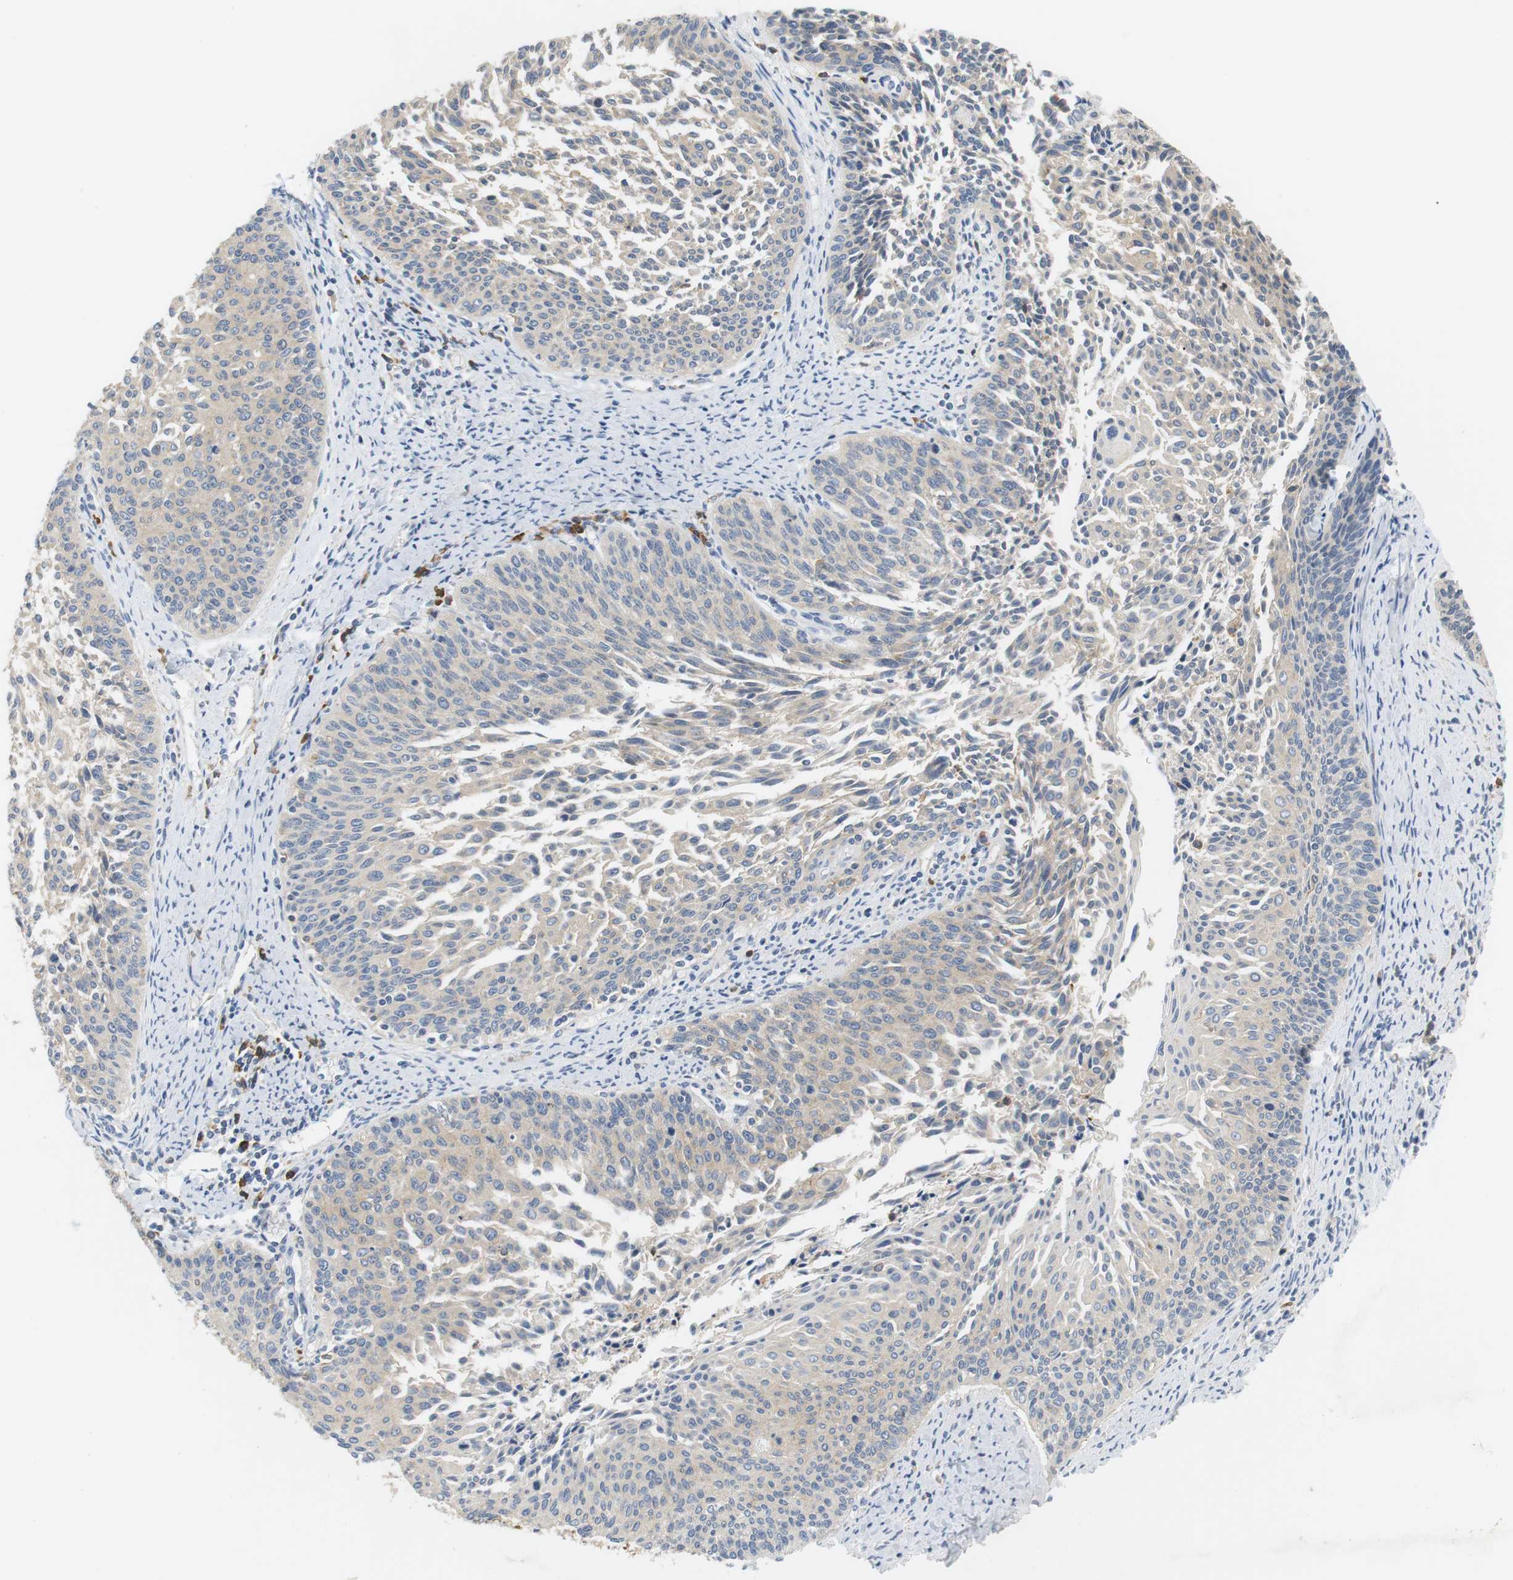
{"staining": {"intensity": "weak", "quantity": "25%-75%", "location": "cytoplasmic/membranous"}, "tissue": "cervical cancer", "cell_type": "Tumor cells", "image_type": "cancer", "snomed": [{"axis": "morphology", "description": "Squamous cell carcinoma, NOS"}, {"axis": "topography", "description": "Cervix"}], "caption": "Cervical squamous cell carcinoma tissue demonstrates weak cytoplasmic/membranous positivity in about 25%-75% of tumor cells Nuclei are stained in blue.", "gene": "TMEM200A", "patient": {"sex": "female", "age": 55}}